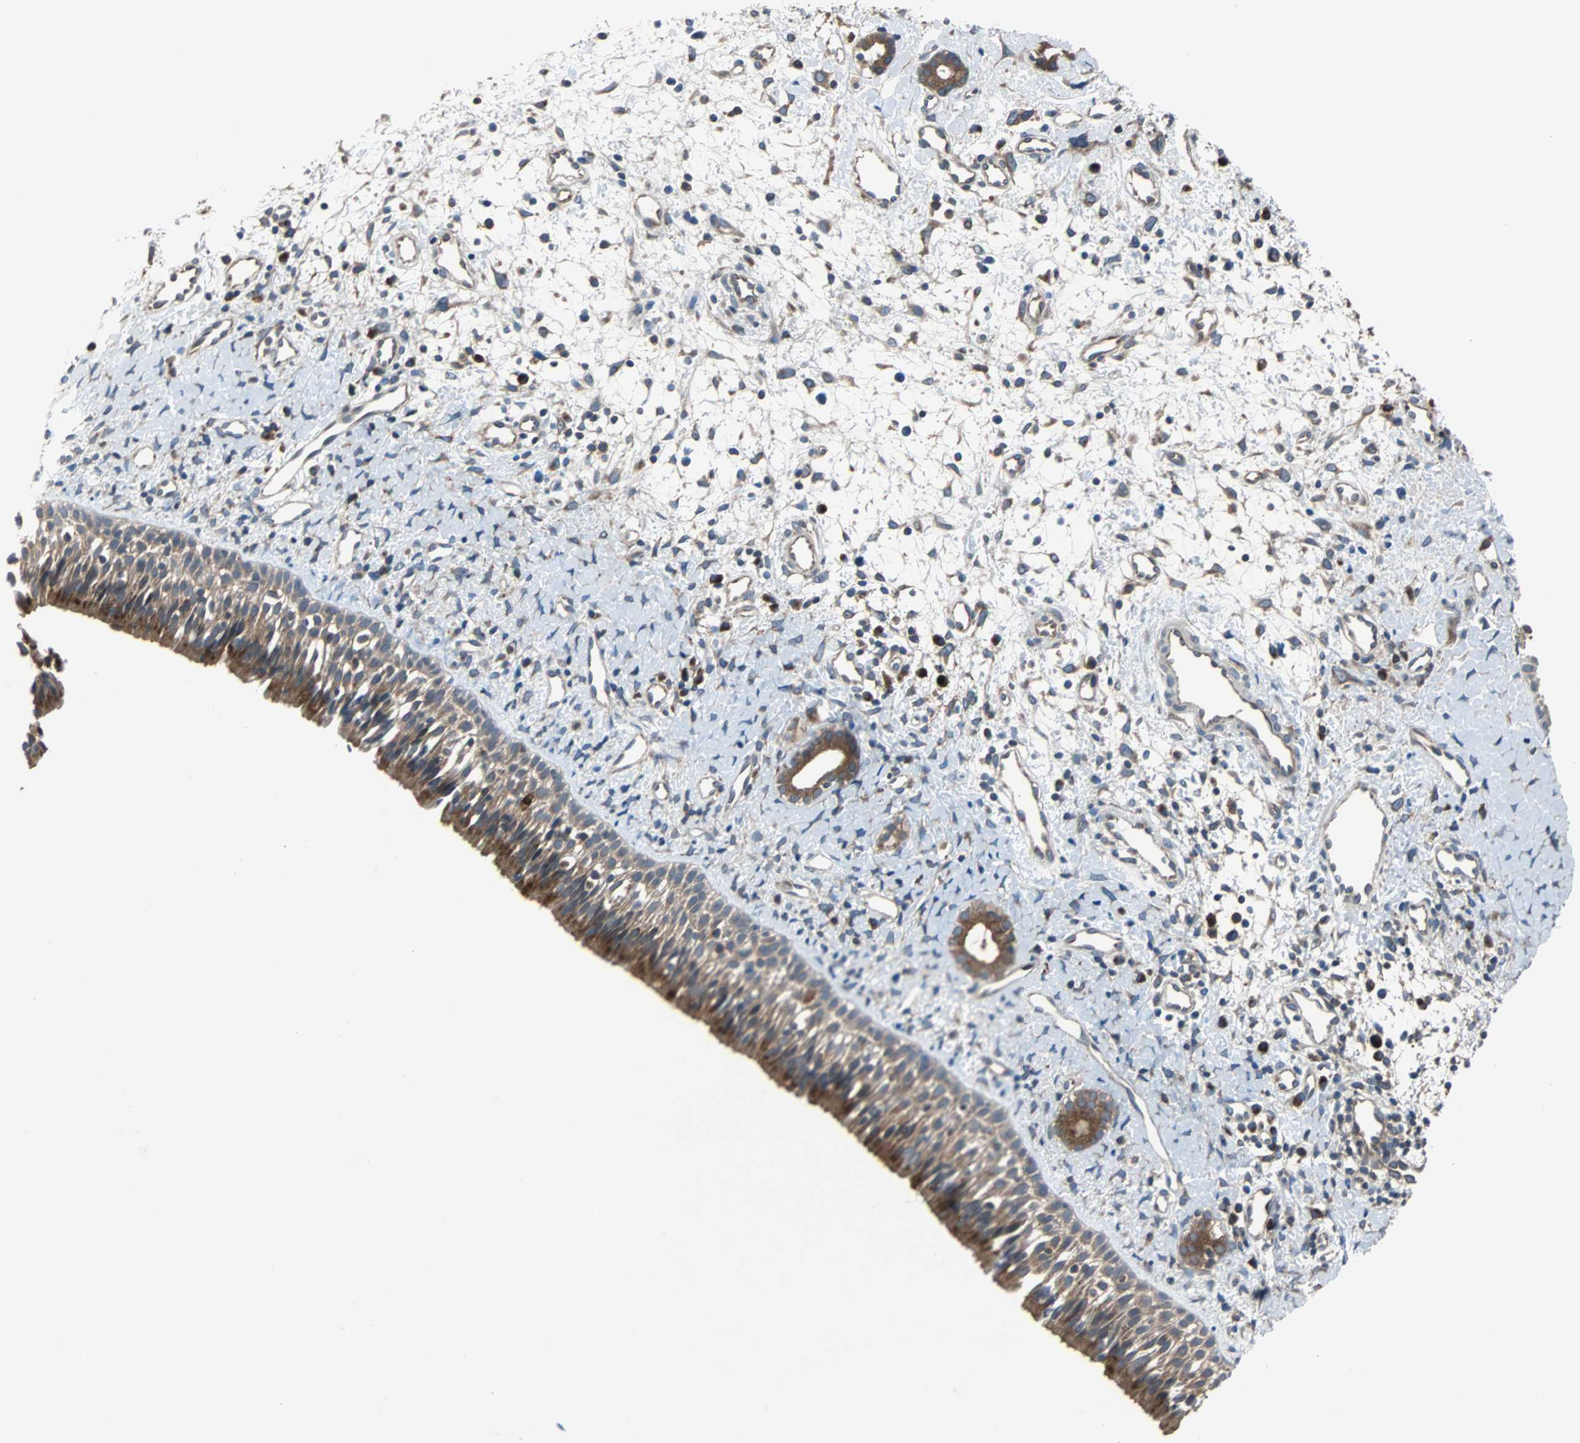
{"staining": {"intensity": "moderate", "quantity": ">75%", "location": "cytoplasmic/membranous"}, "tissue": "nasopharynx", "cell_type": "Respiratory epithelial cells", "image_type": "normal", "snomed": [{"axis": "morphology", "description": "Normal tissue, NOS"}, {"axis": "topography", "description": "Nasopharynx"}], "caption": "This image exhibits IHC staining of benign nasopharynx, with medium moderate cytoplasmic/membranous positivity in about >75% of respiratory epithelial cells.", "gene": "ARF1", "patient": {"sex": "male", "age": 22}}